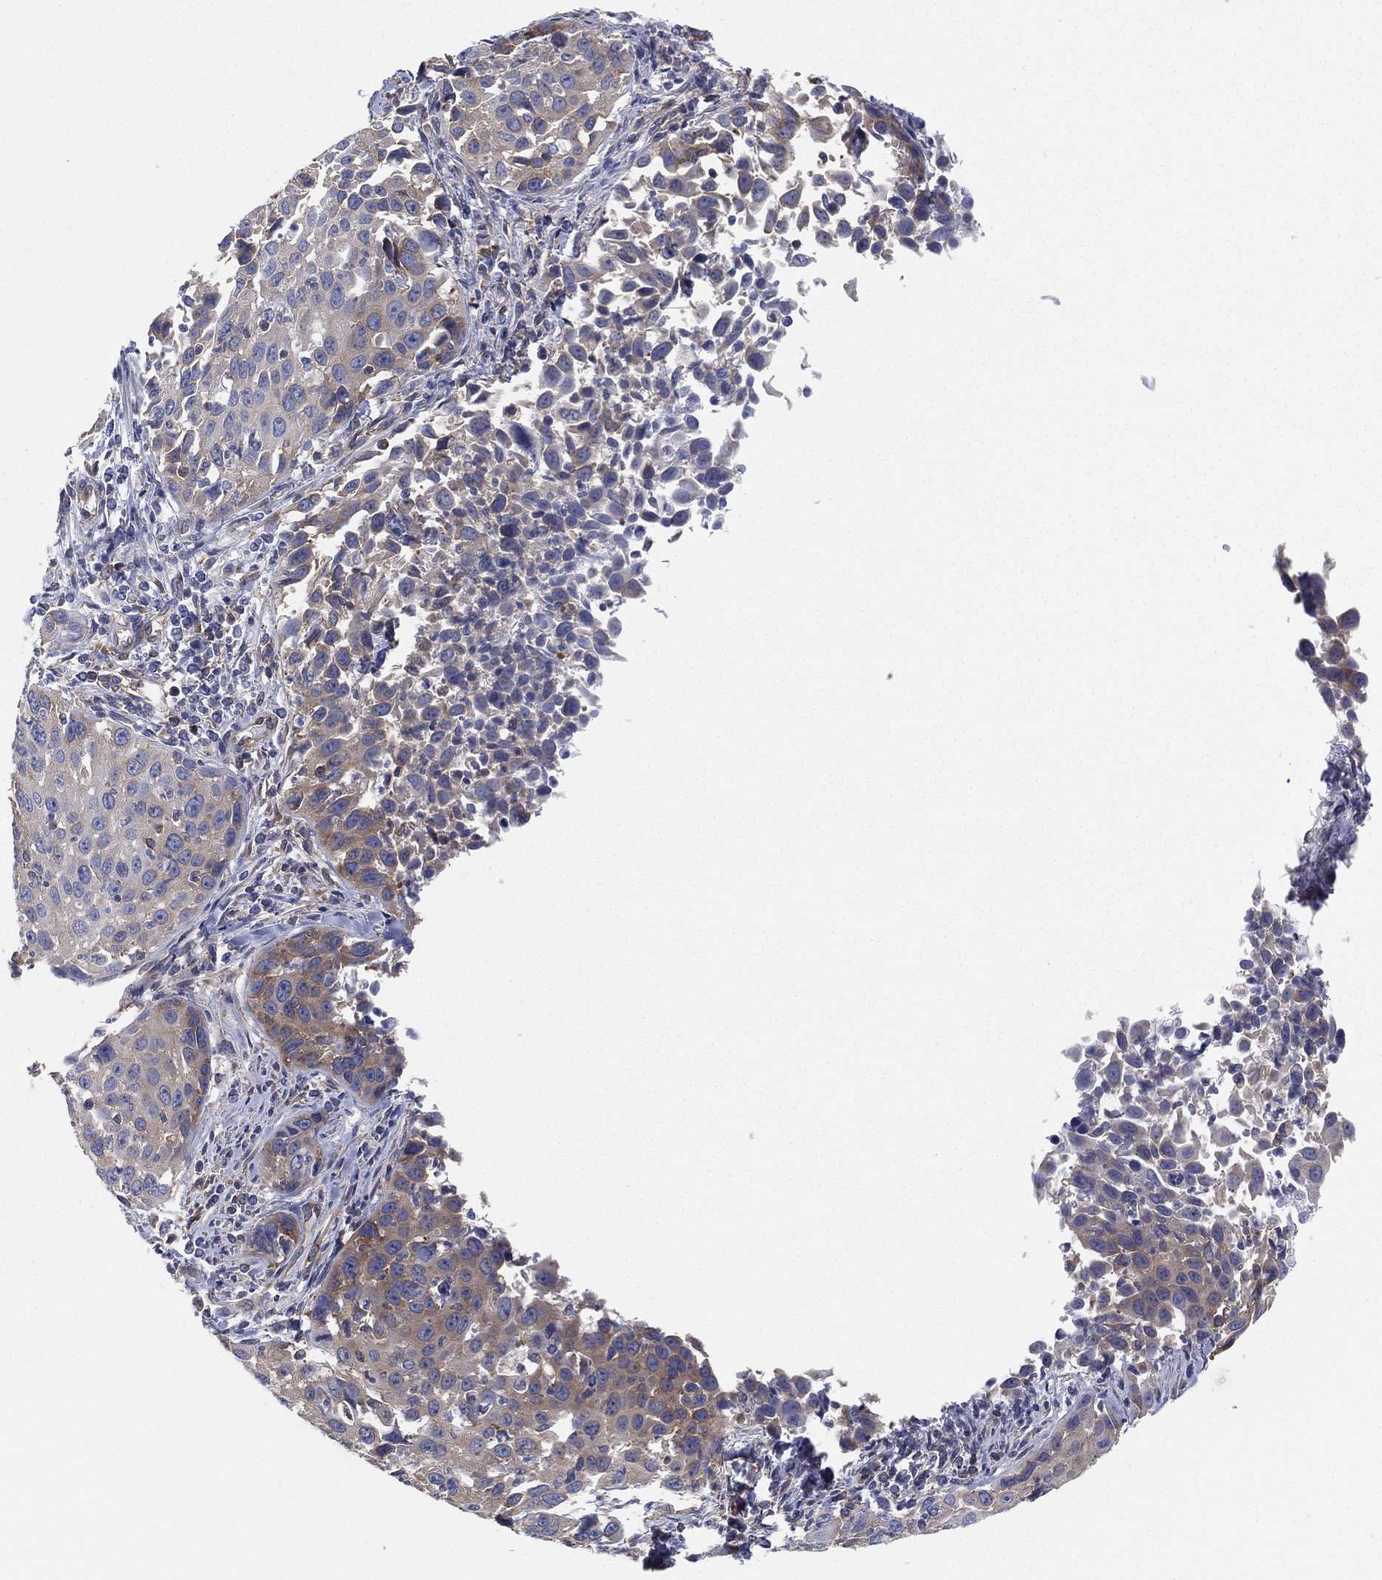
{"staining": {"intensity": "moderate", "quantity": "<25%", "location": "cytoplasmic/membranous"}, "tissue": "cervical cancer", "cell_type": "Tumor cells", "image_type": "cancer", "snomed": [{"axis": "morphology", "description": "Squamous cell carcinoma, NOS"}, {"axis": "topography", "description": "Cervix"}], "caption": "There is low levels of moderate cytoplasmic/membranous positivity in tumor cells of cervical cancer, as demonstrated by immunohistochemical staining (brown color).", "gene": "FARSA", "patient": {"sex": "female", "age": 26}}